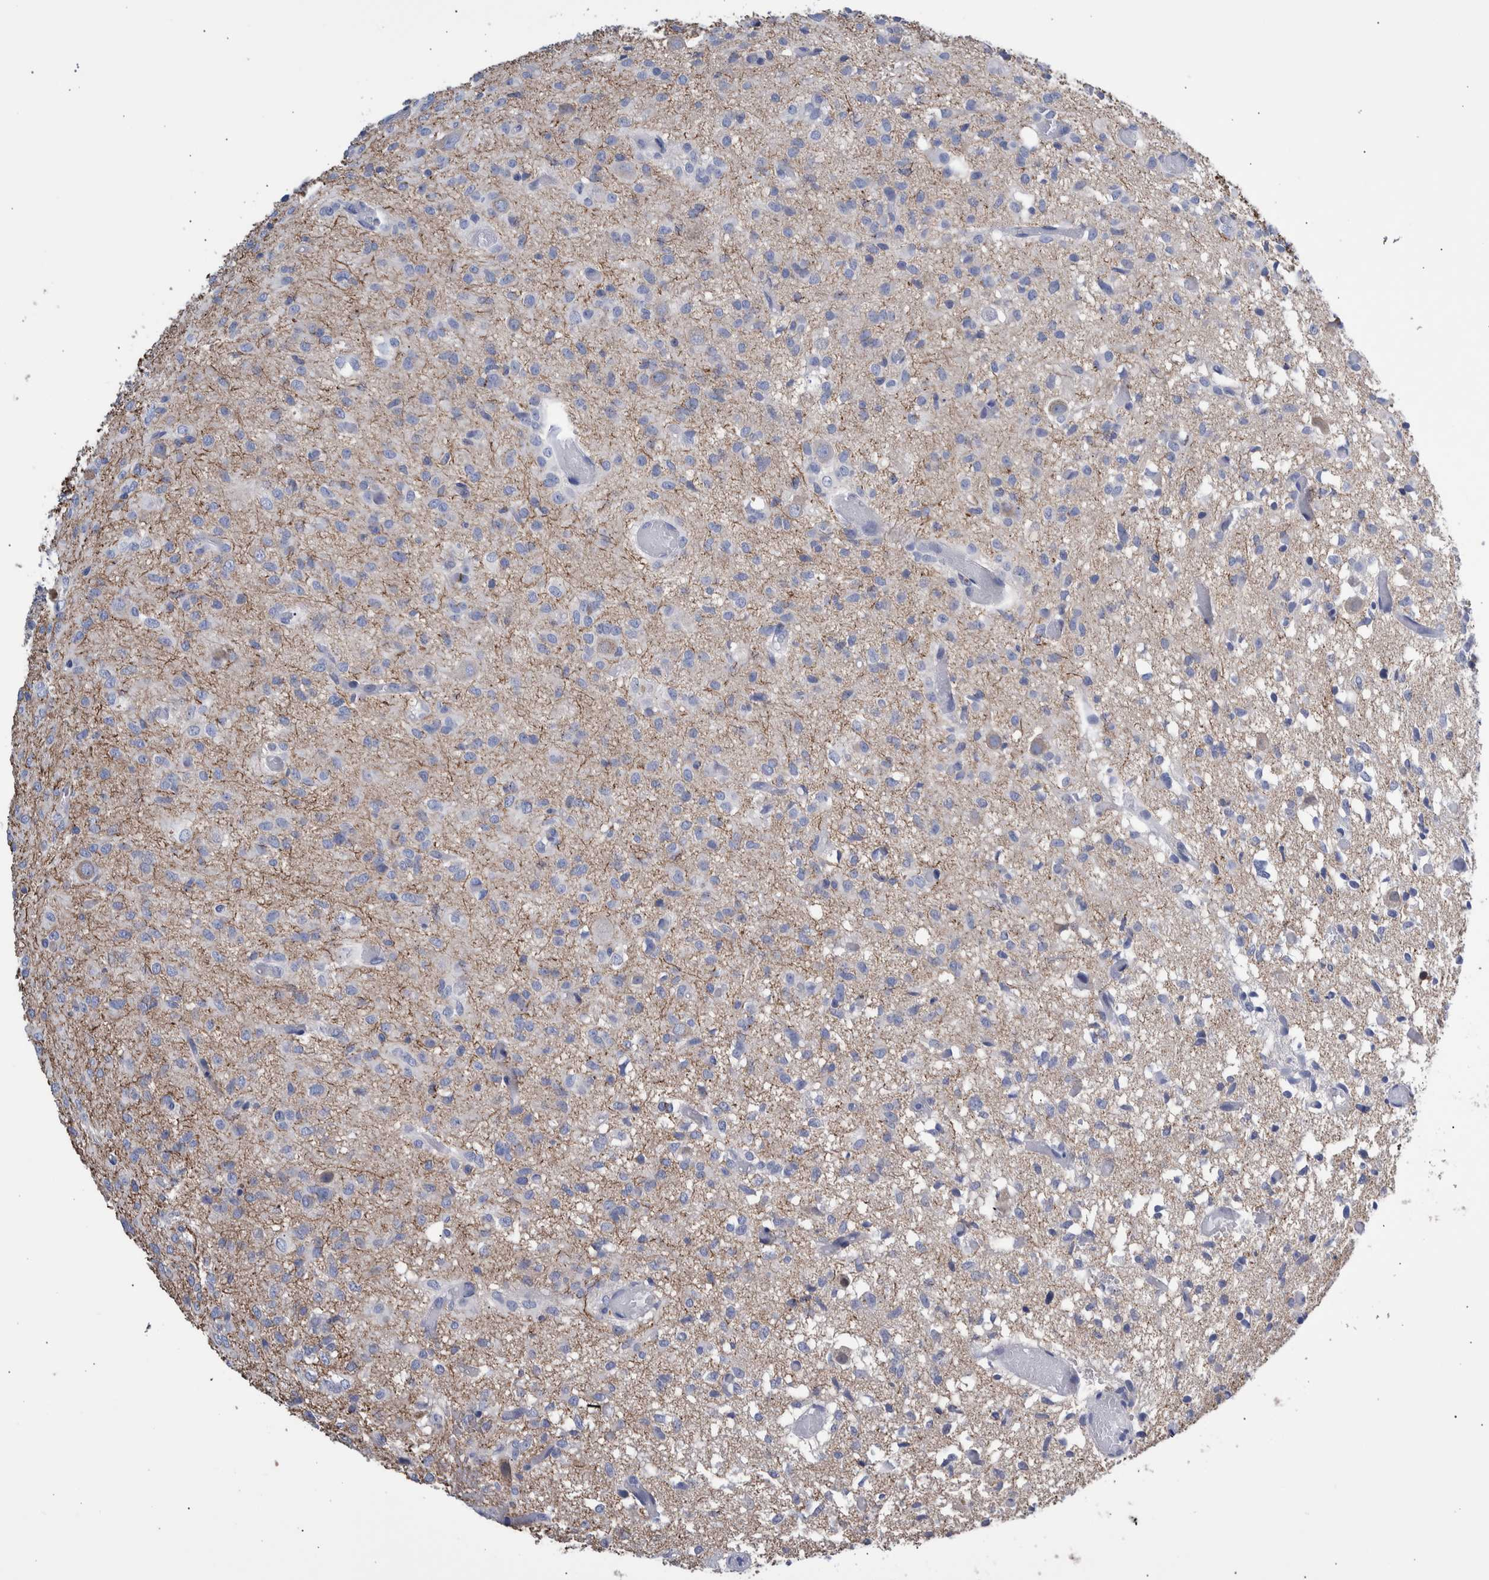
{"staining": {"intensity": "negative", "quantity": "none", "location": "none"}, "tissue": "glioma", "cell_type": "Tumor cells", "image_type": "cancer", "snomed": [{"axis": "morphology", "description": "Glioma, malignant, High grade"}, {"axis": "topography", "description": "Brain"}], "caption": "Image shows no protein staining in tumor cells of glioma tissue.", "gene": "PPP3CC", "patient": {"sex": "female", "age": 59}}